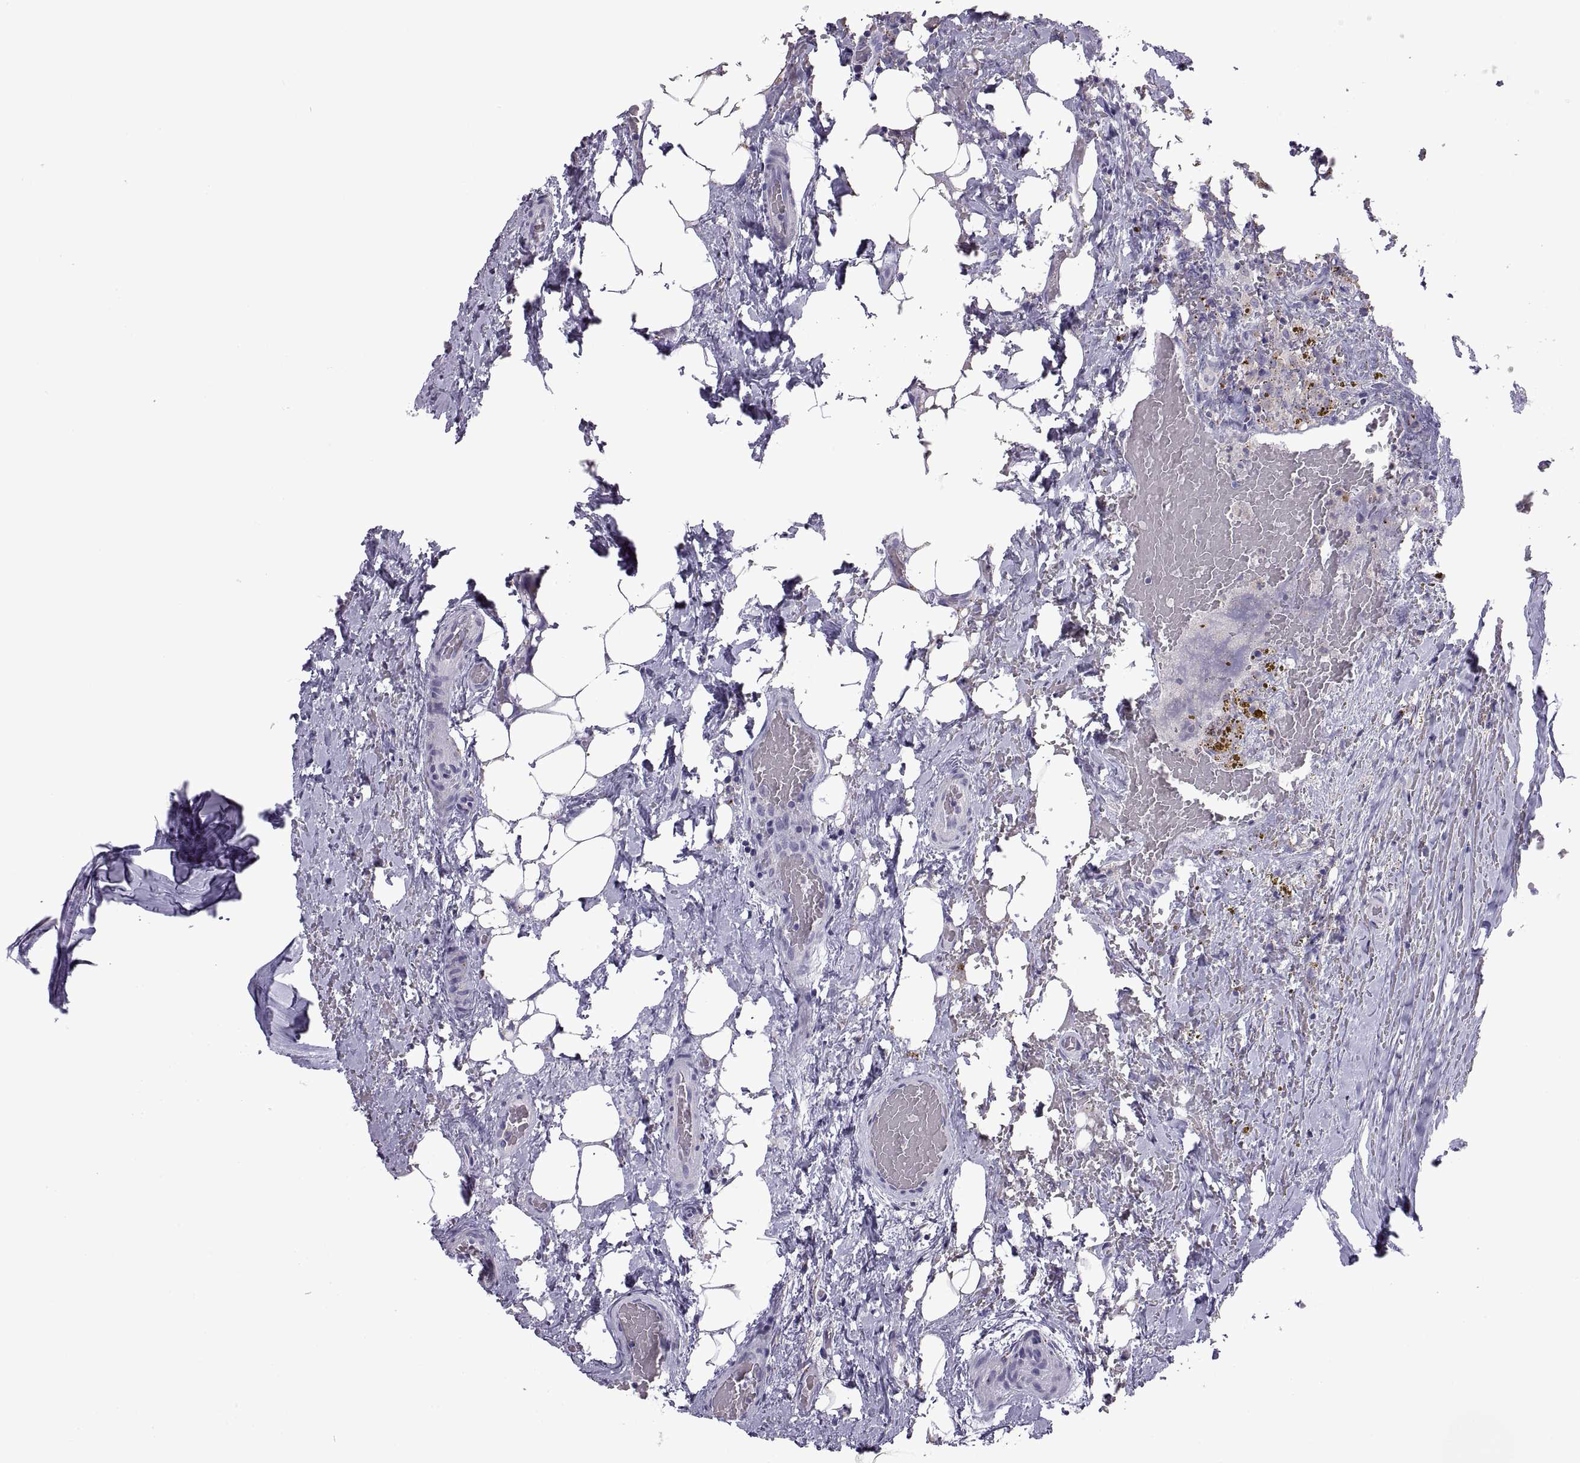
{"staining": {"intensity": "negative", "quantity": "none", "location": "none"}, "tissue": "thyroid cancer", "cell_type": "Tumor cells", "image_type": "cancer", "snomed": [{"axis": "morphology", "description": "Papillary adenocarcinoma, NOS"}, {"axis": "topography", "description": "Thyroid gland"}], "caption": "Tumor cells are negative for protein expression in human thyroid cancer.", "gene": "RGS19", "patient": {"sex": "male", "age": 61}}